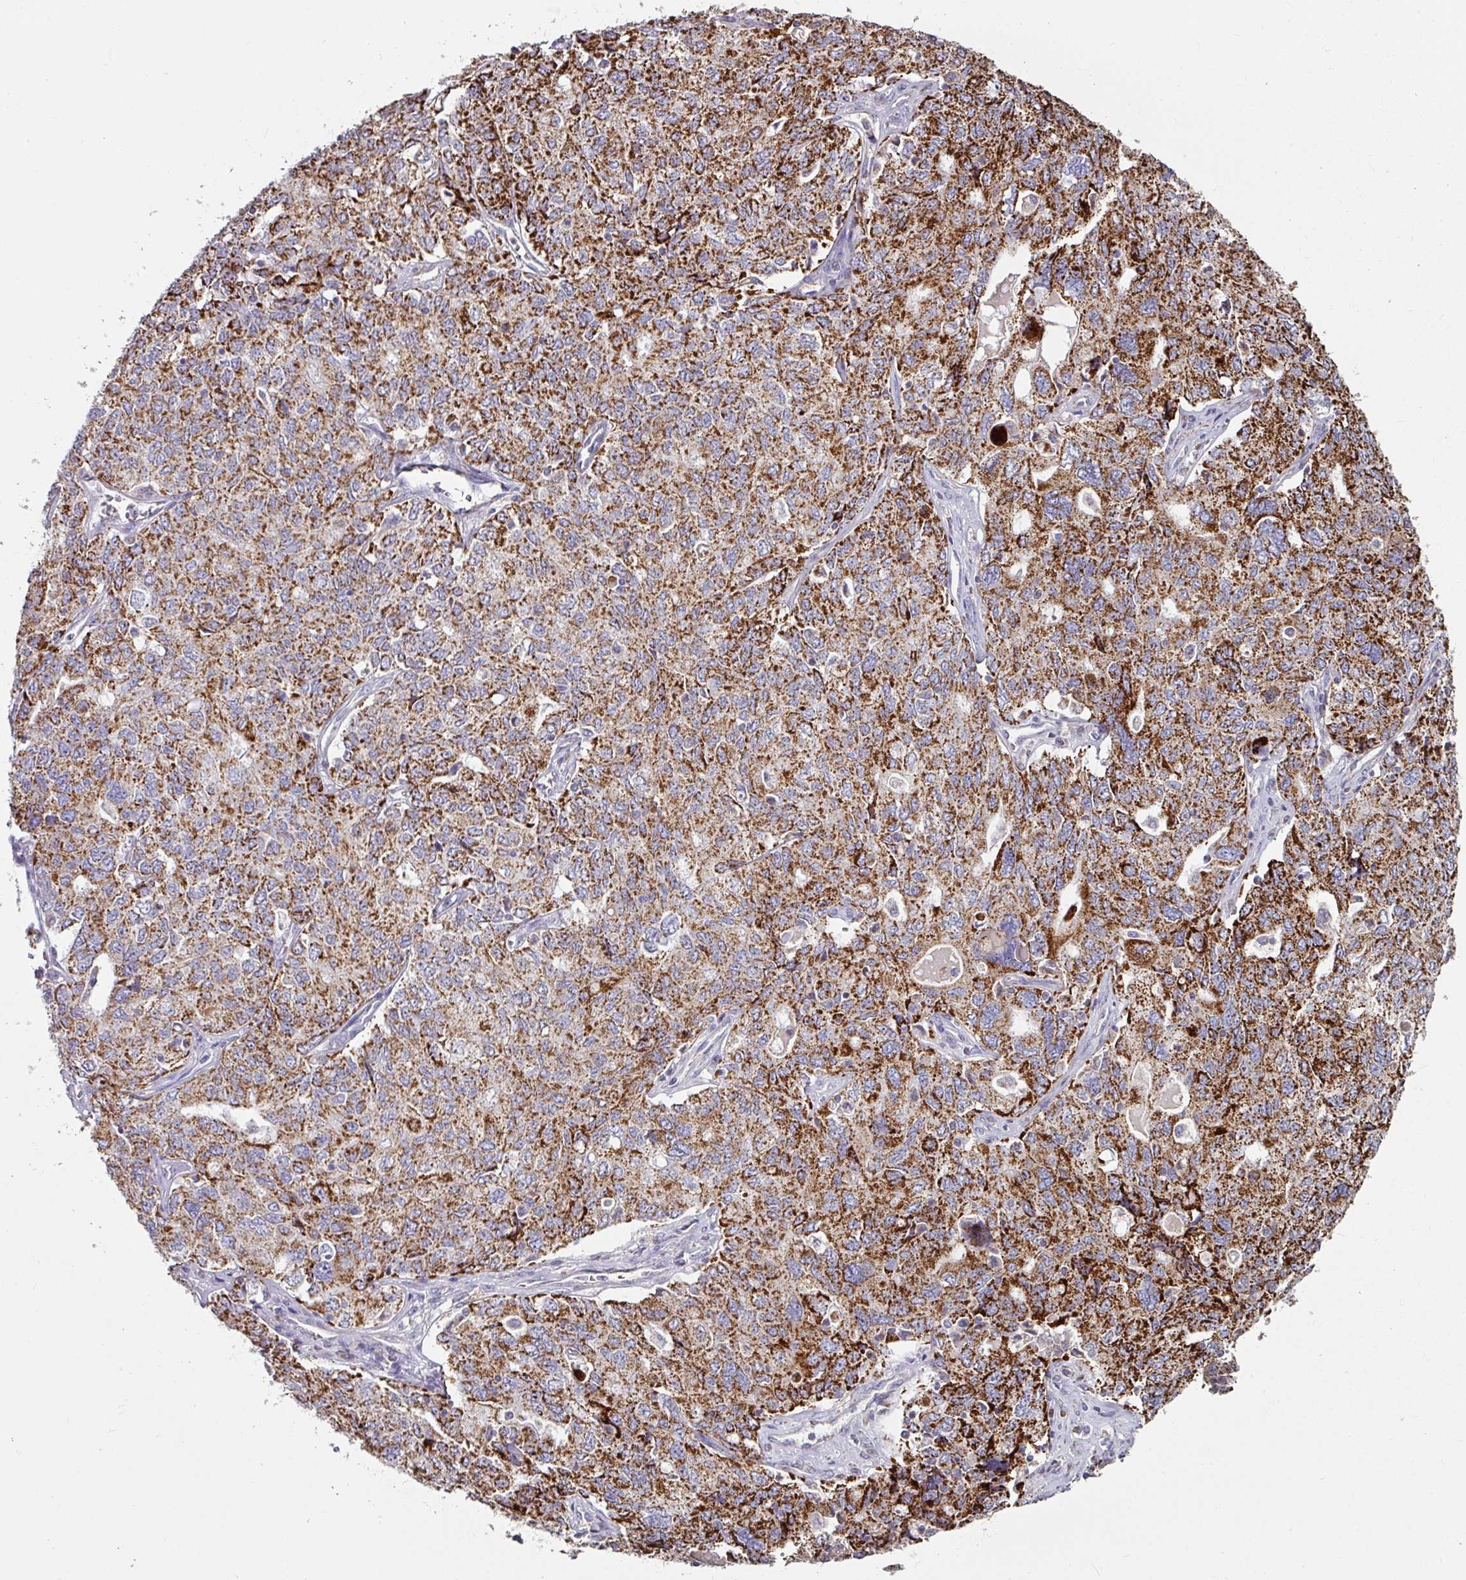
{"staining": {"intensity": "strong", "quantity": ">75%", "location": "cytoplasmic/membranous"}, "tissue": "ovarian cancer", "cell_type": "Tumor cells", "image_type": "cancer", "snomed": [{"axis": "morphology", "description": "Carcinoma, endometroid"}, {"axis": "topography", "description": "Ovary"}], "caption": "This micrograph exhibits IHC staining of ovarian endometroid carcinoma, with high strong cytoplasmic/membranous positivity in about >75% of tumor cells.", "gene": "OR2D3", "patient": {"sex": "female", "age": 62}}